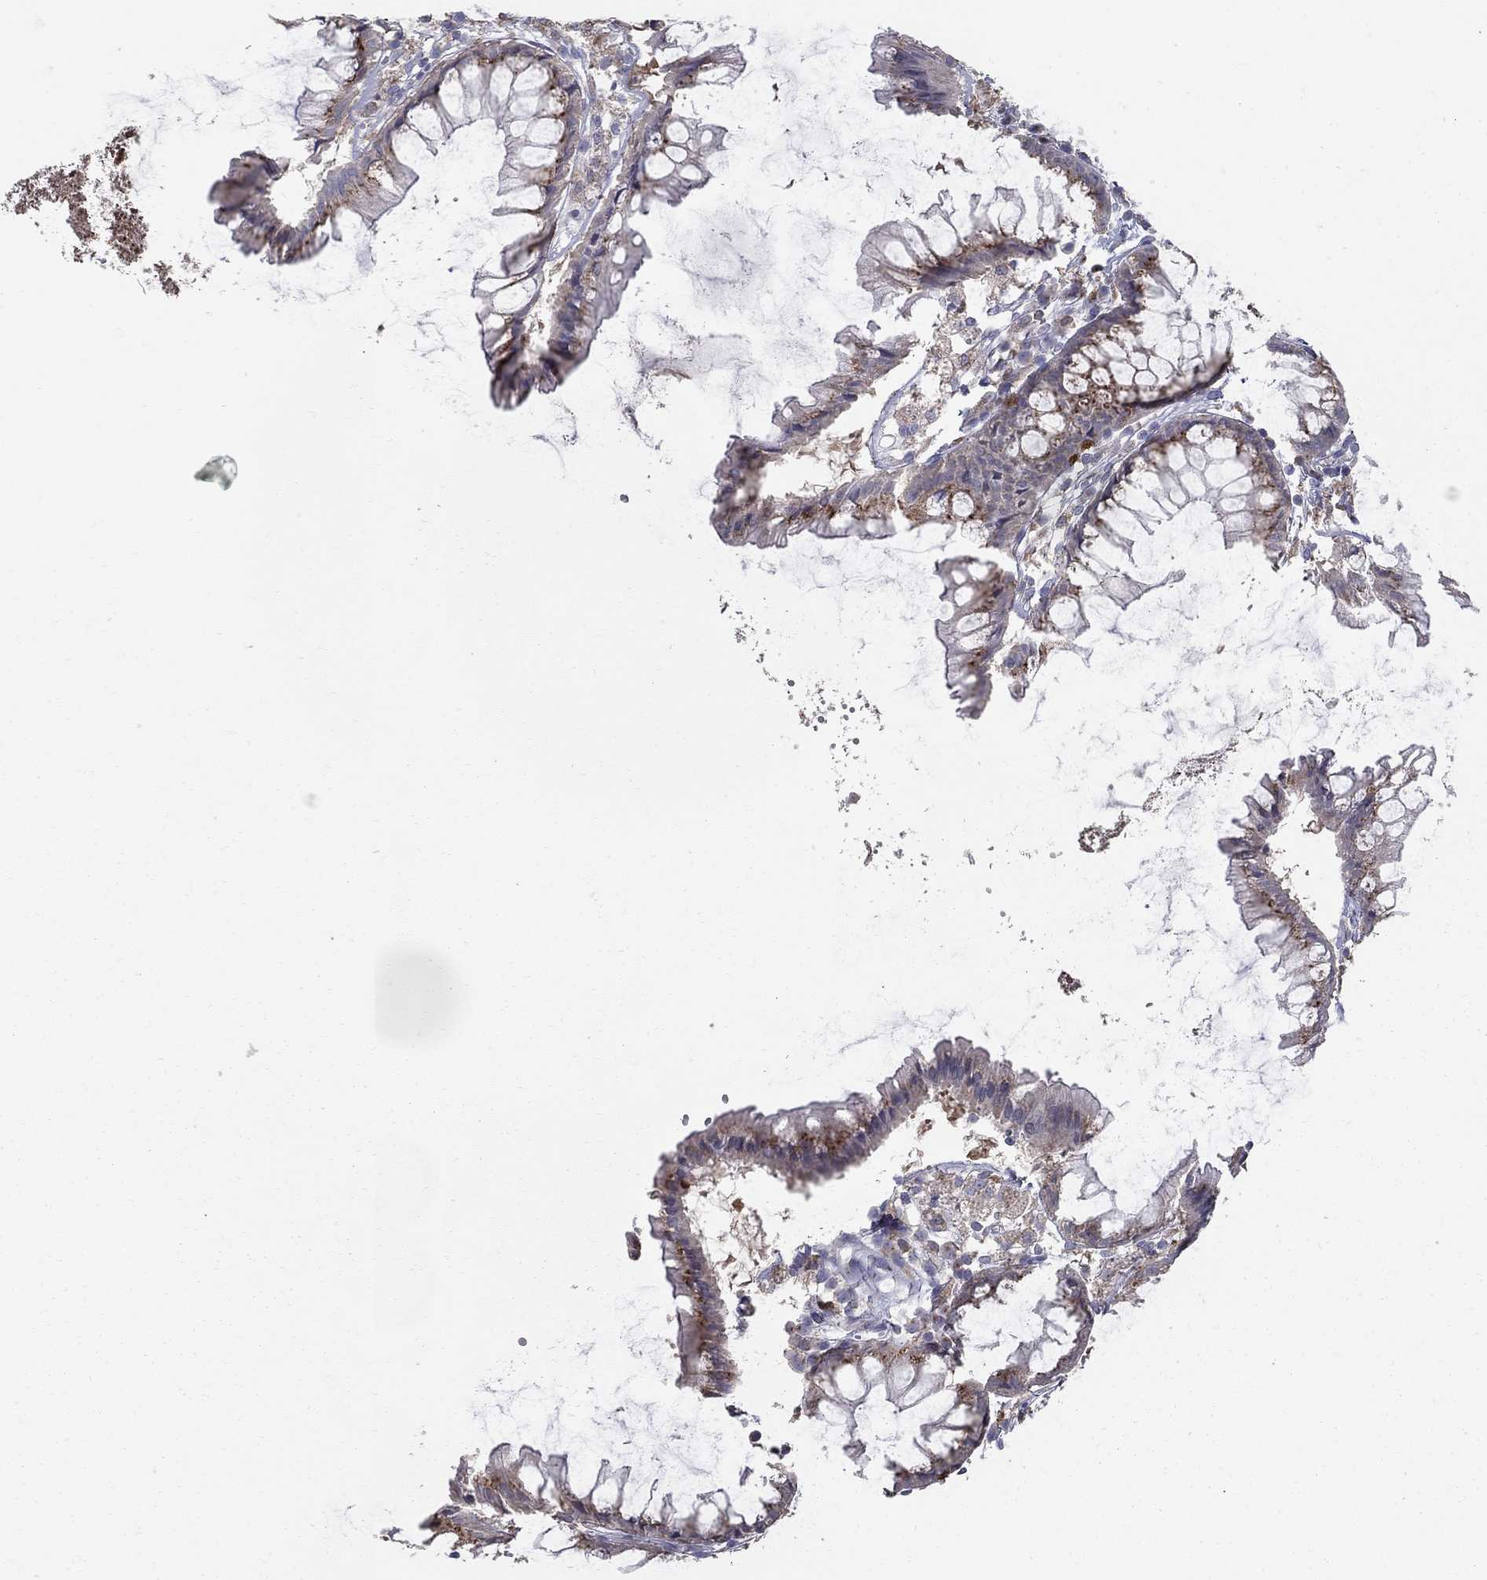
{"staining": {"intensity": "negative", "quantity": "none", "location": "none"}, "tissue": "colon", "cell_type": "Endothelial cells", "image_type": "normal", "snomed": [{"axis": "morphology", "description": "Normal tissue, NOS"}, {"axis": "morphology", "description": "Adenocarcinoma, NOS"}, {"axis": "topography", "description": "Colon"}], "caption": "Image shows no protein positivity in endothelial cells of normal colon.", "gene": "KIAA0319L", "patient": {"sex": "male", "age": 65}}